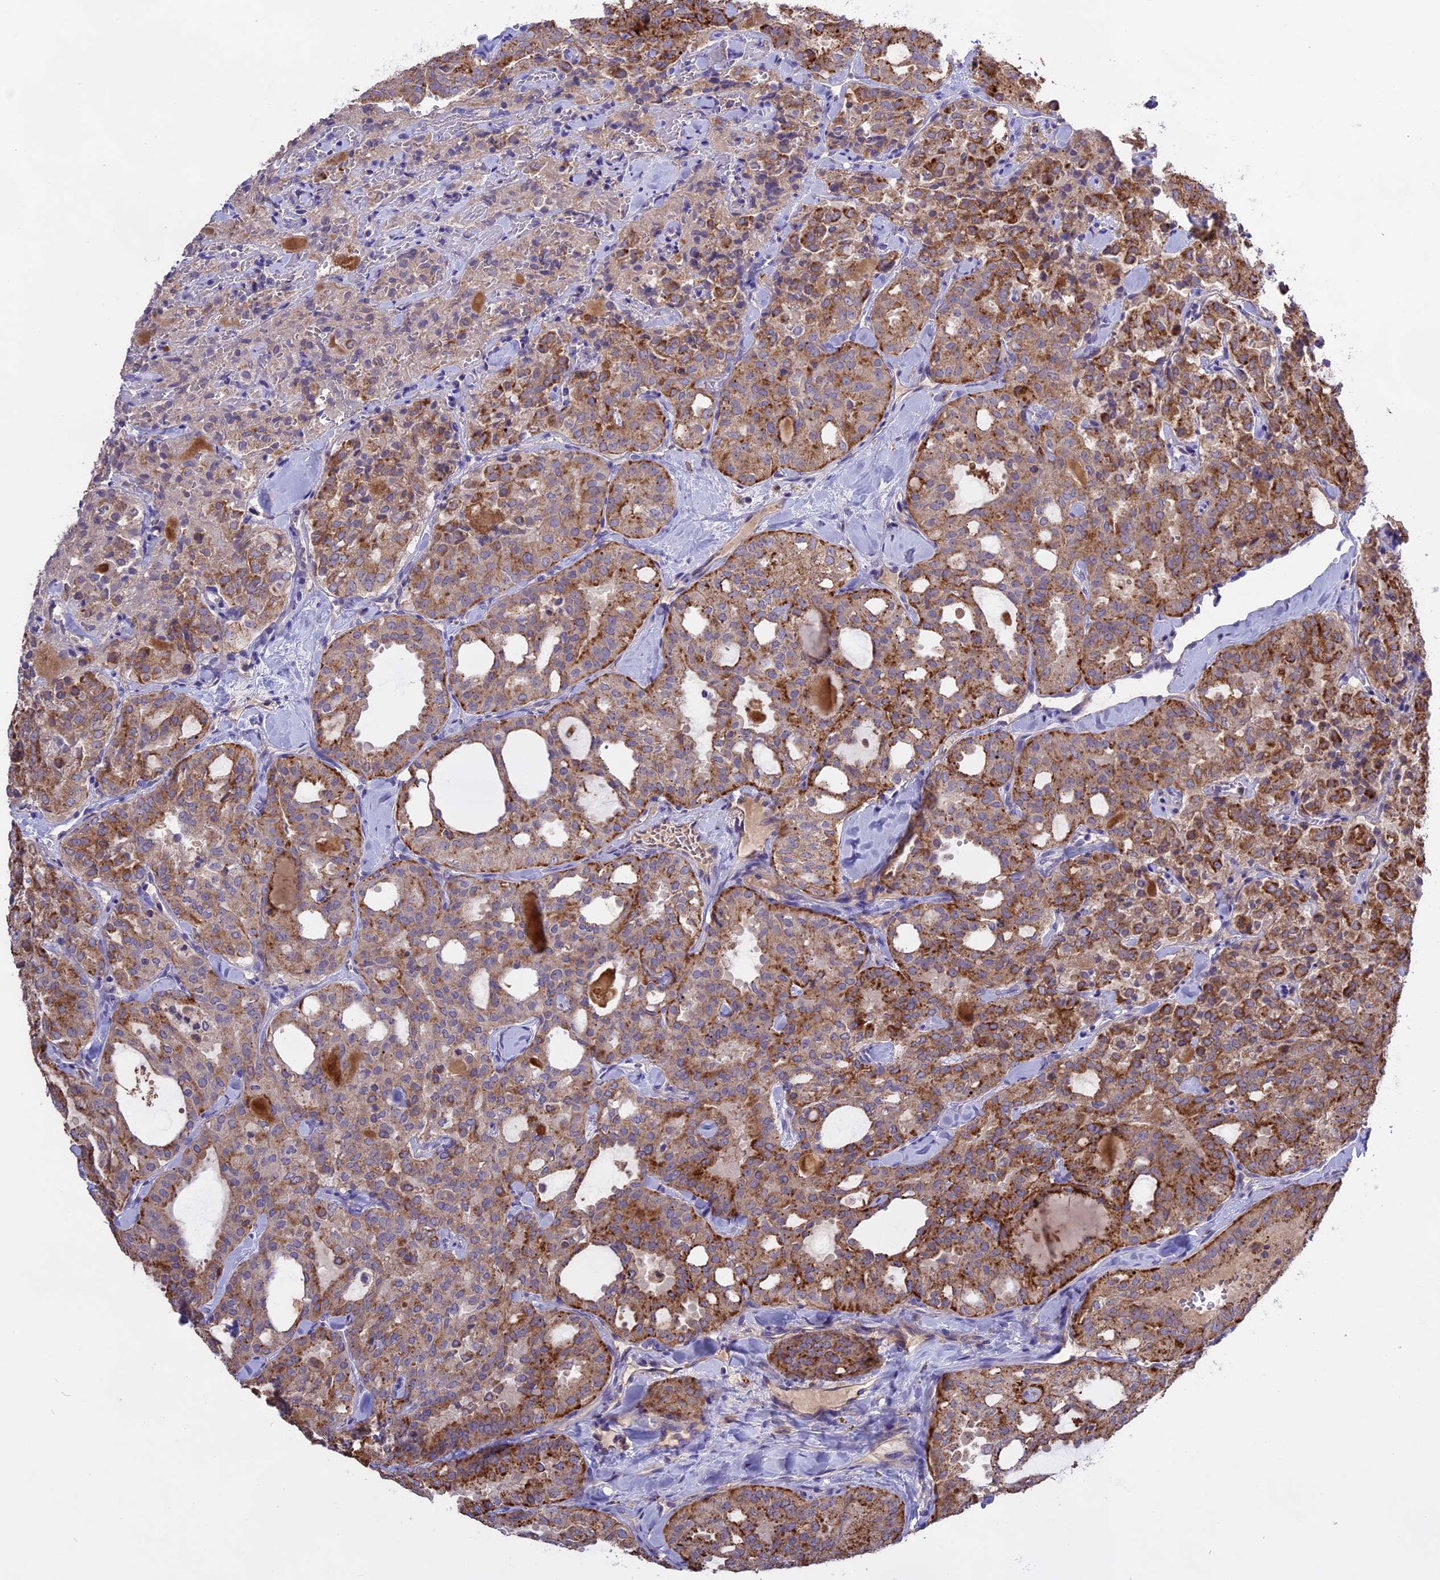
{"staining": {"intensity": "moderate", "quantity": "25%-75%", "location": "cytoplasmic/membranous"}, "tissue": "thyroid cancer", "cell_type": "Tumor cells", "image_type": "cancer", "snomed": [{"axis": "morphology", "description": "Follicular adenoma carcinoma, NOS"}, {"axis": "topography", "description": "Thyroid gland"}], "caption": "There is medium levels of moderate cytoplasmic/membranous staining in tumor cells of follicular adenoma carcinoma (thyroid), as demonstrated by immunohistochemical staining (brown color).", "gene": "NUDT8", "patient": {"sex": "male", "age": 75}}